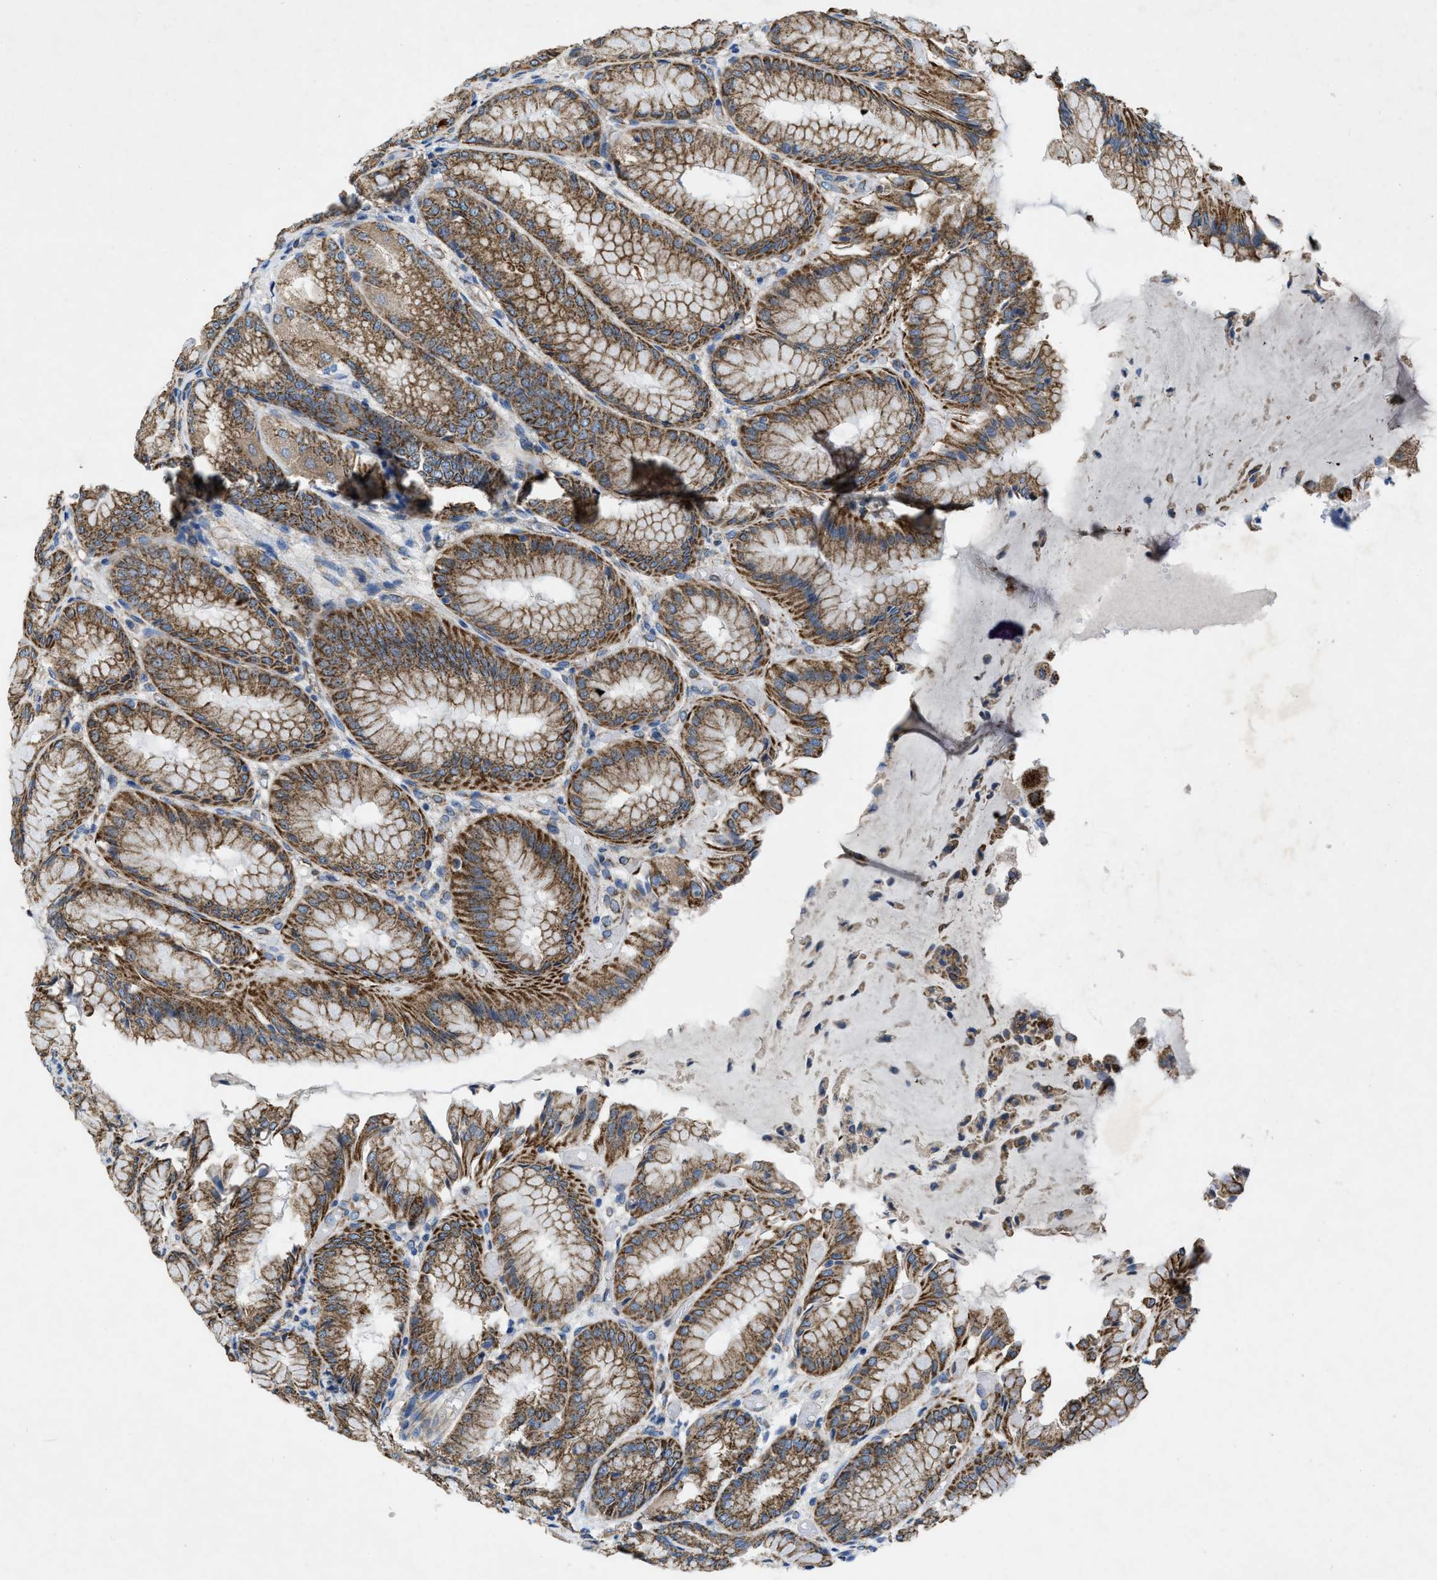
{"staining": {"intensity": "moderate", "quantity": ">75%", "location": "cytoplasmic/membranous"}, "tissue": "stomach", "cell_type": "Glandular cells", "image_type": "normal", "snomed": [{"axis": "morphology", "description": "Normal tissue, NOS"}, {"axis": "topography", "description": "Stomach, upper"}], "caption": "Glandular cells demonstrate moderate cytoplasmic/membranous staining in about >75% of cells in normal stomach. Nuclei are stained in blue.", "gene": "DOLPP1", "patient": {"sex": "male", "age": 72}}